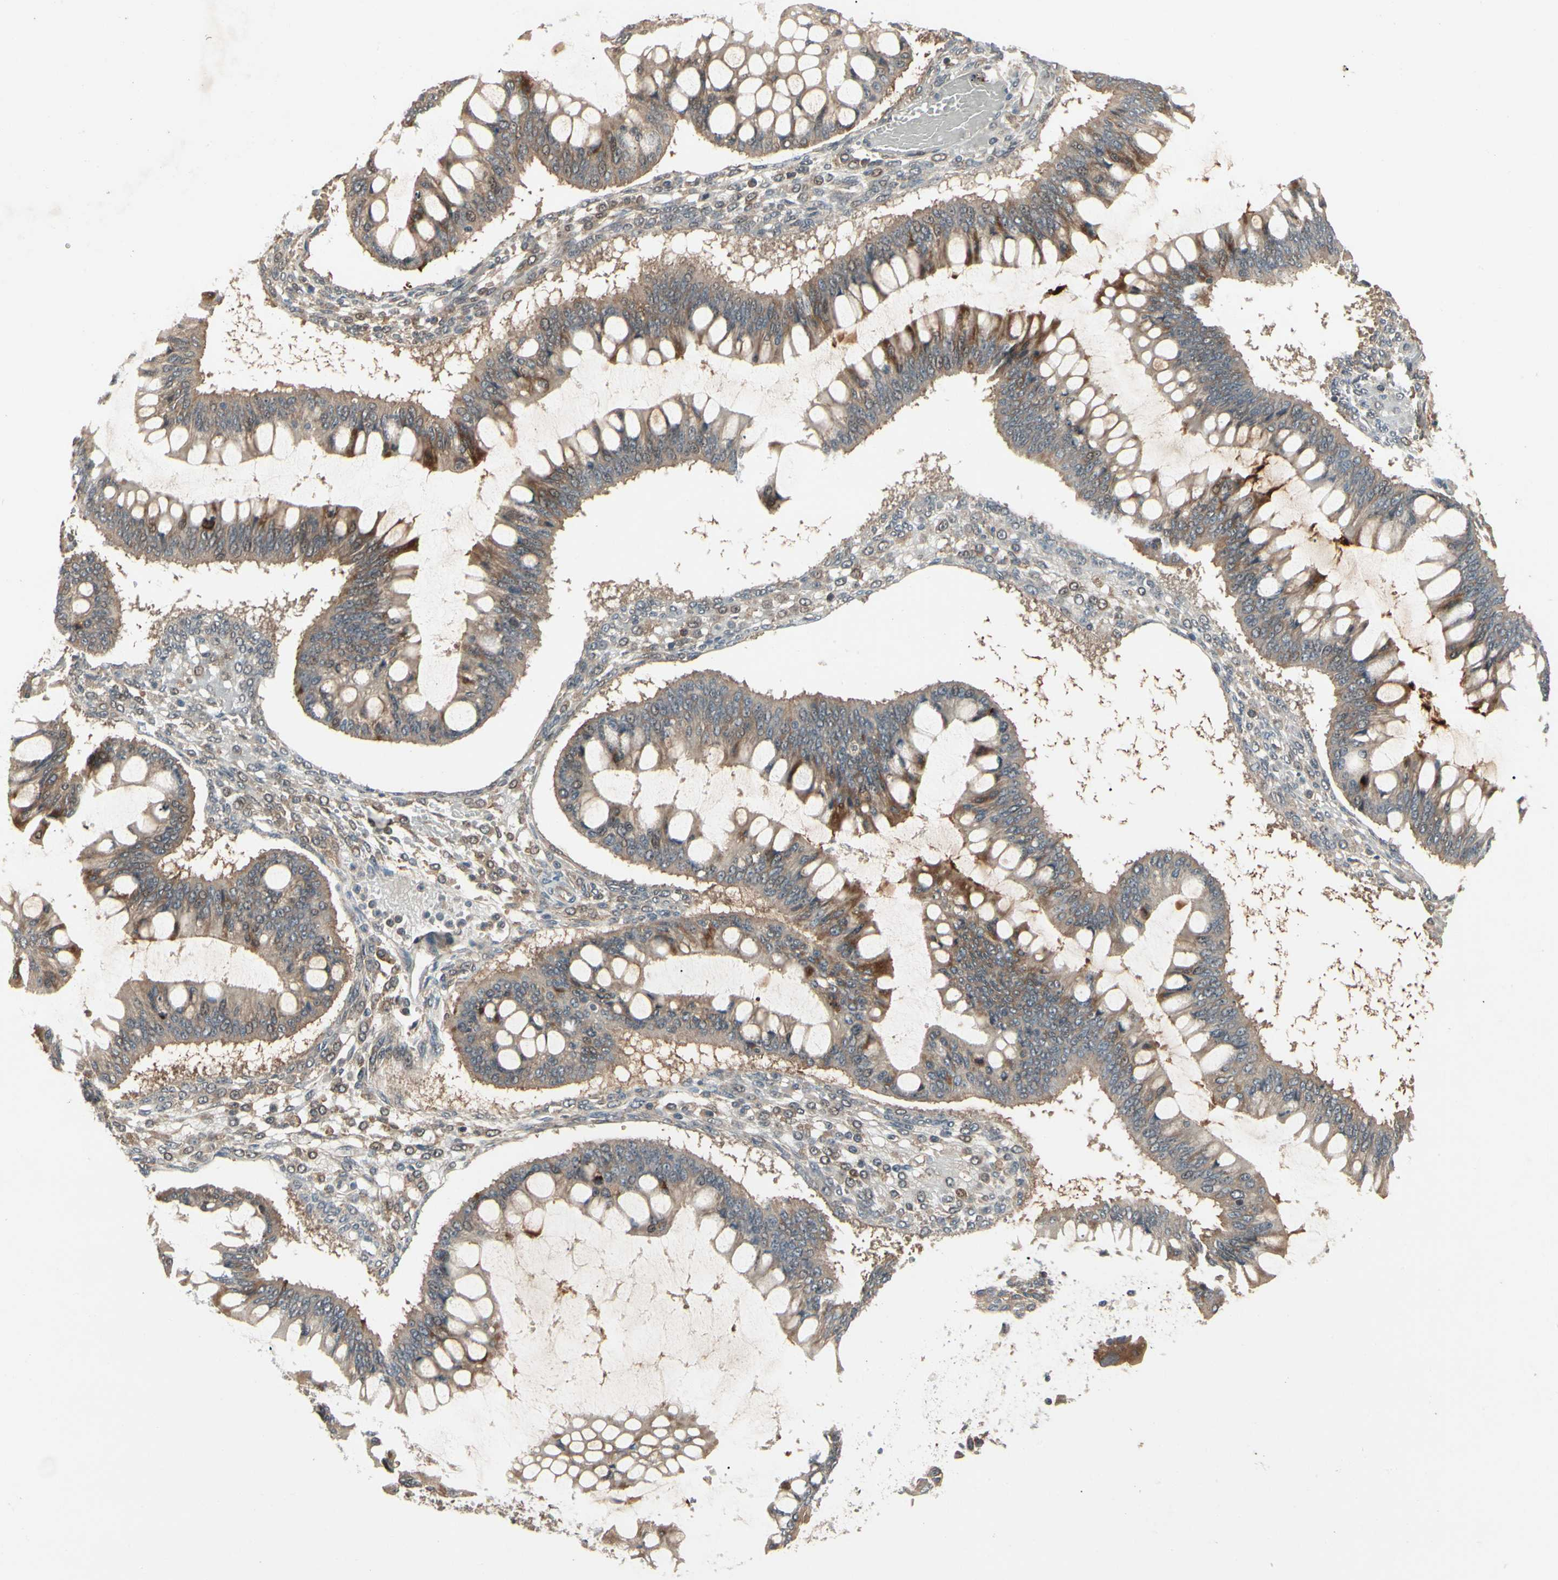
{"staining": {"intensity": "moderate", "quantity": ">75%", "location": "cytoplasmic/membranous"}, "tissue": "ovarian cancer", "cell_type": "Tumor cells", "image_type": "cancer", "snomed": [{"axis": "morphology", "description": "Cystadenocarcinoma, mucinous, NOS"}, {"axis": "topography", "description": "Ovary"}], "caption": "Human ovarian mucinous cystadenocarcinoma stained with a protein marker displays moderate staining in tumor cells.", "gene": "RNF14", "patient": {"sex": "female", "age": 73}}